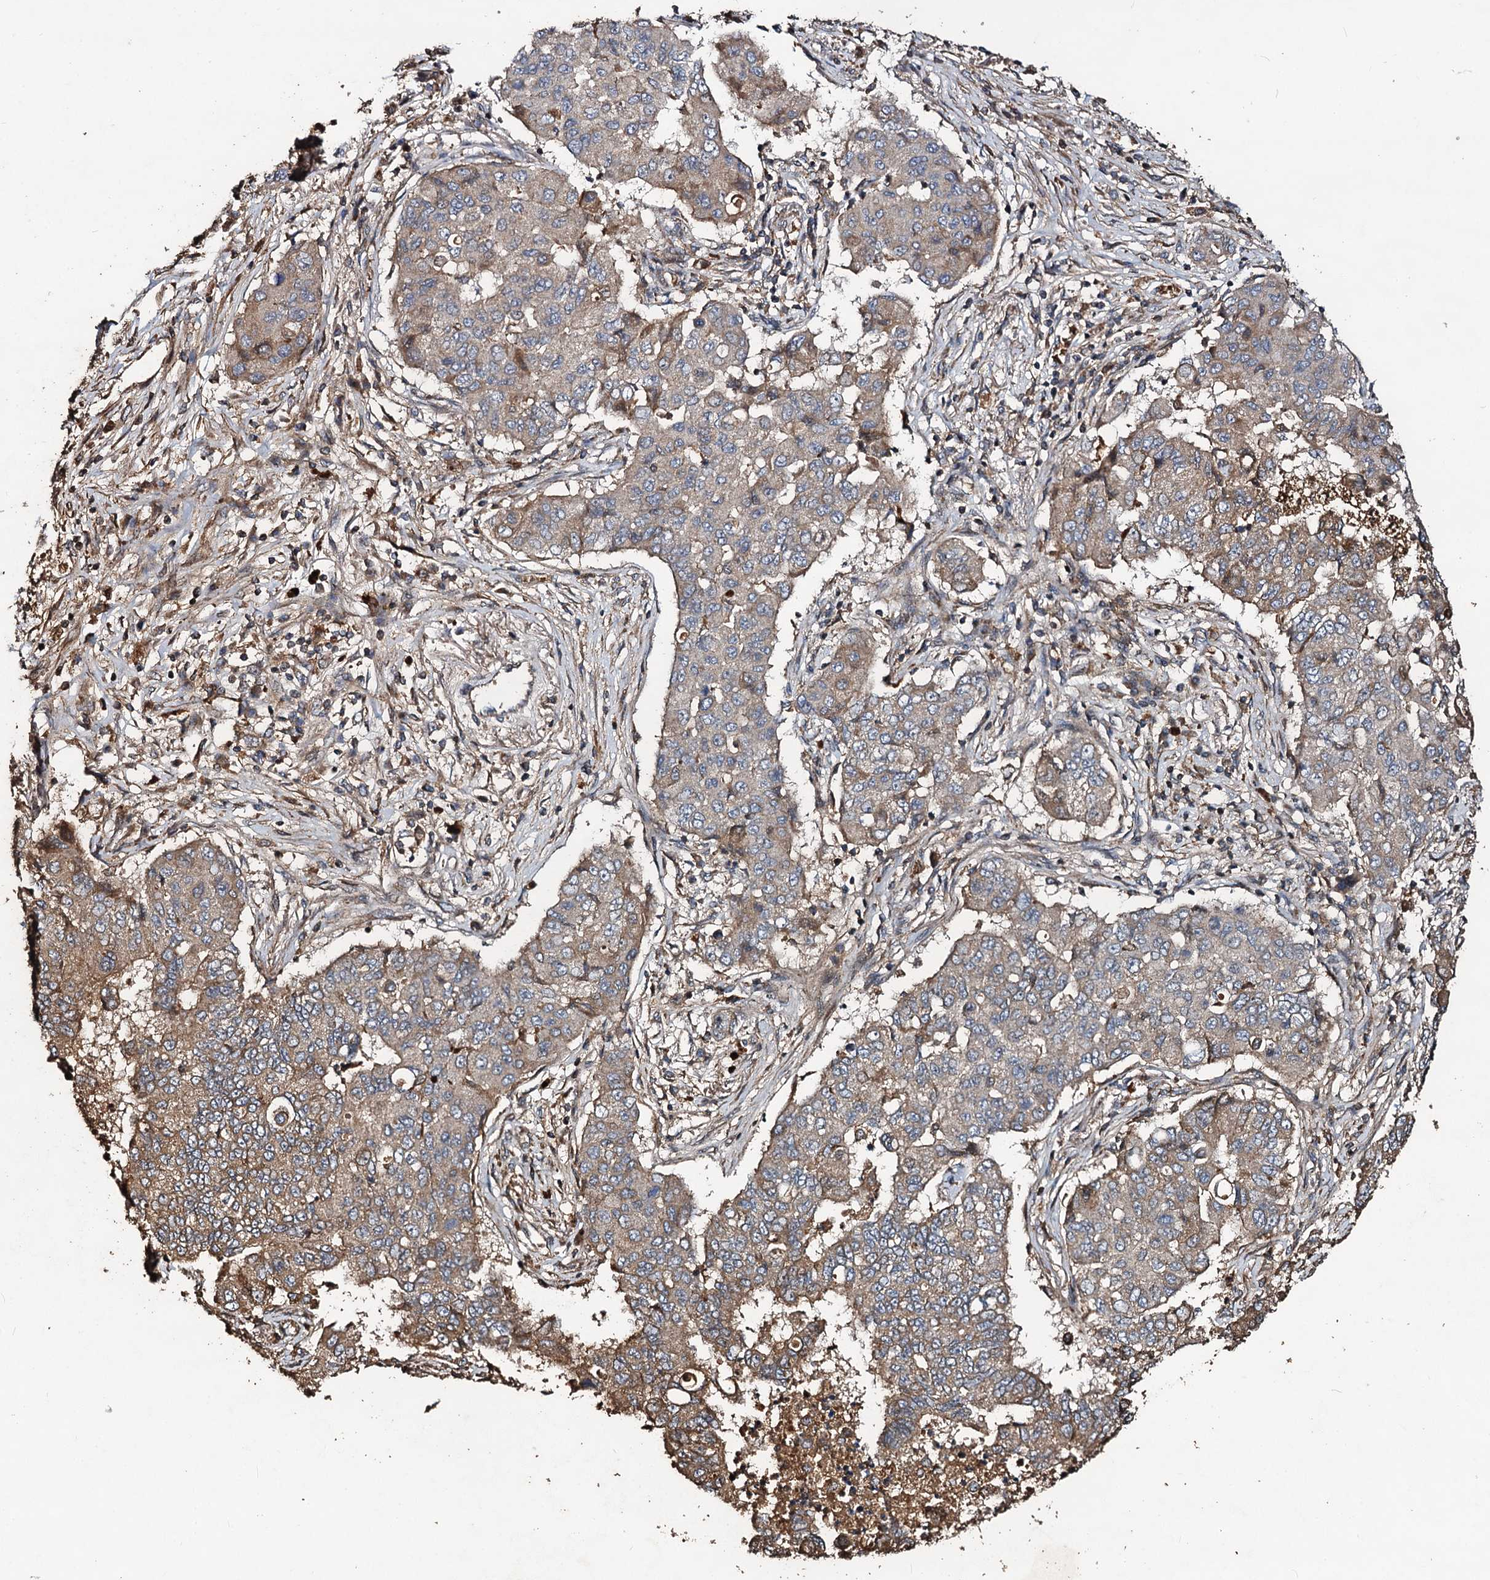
{"staining": {"intensity": "weak", "quantity": "<25%", "location": "cytoplasmic/membranous"}, "tissue": "lung cancer", "cell_type": "Tumor cells", "image_type": "cancer", "snomed": [{"axis": "morphology", "description": "Squamous cell carcinoma, NOS"}, {"axis": "topography", "description": "Lung"}], "caption": "Tumor cells show no significant protein staining in squamous cell carcinoma (lung).", "gene": "NOTCH2NLA", "patient": {"sex": "male", "age": 74}}